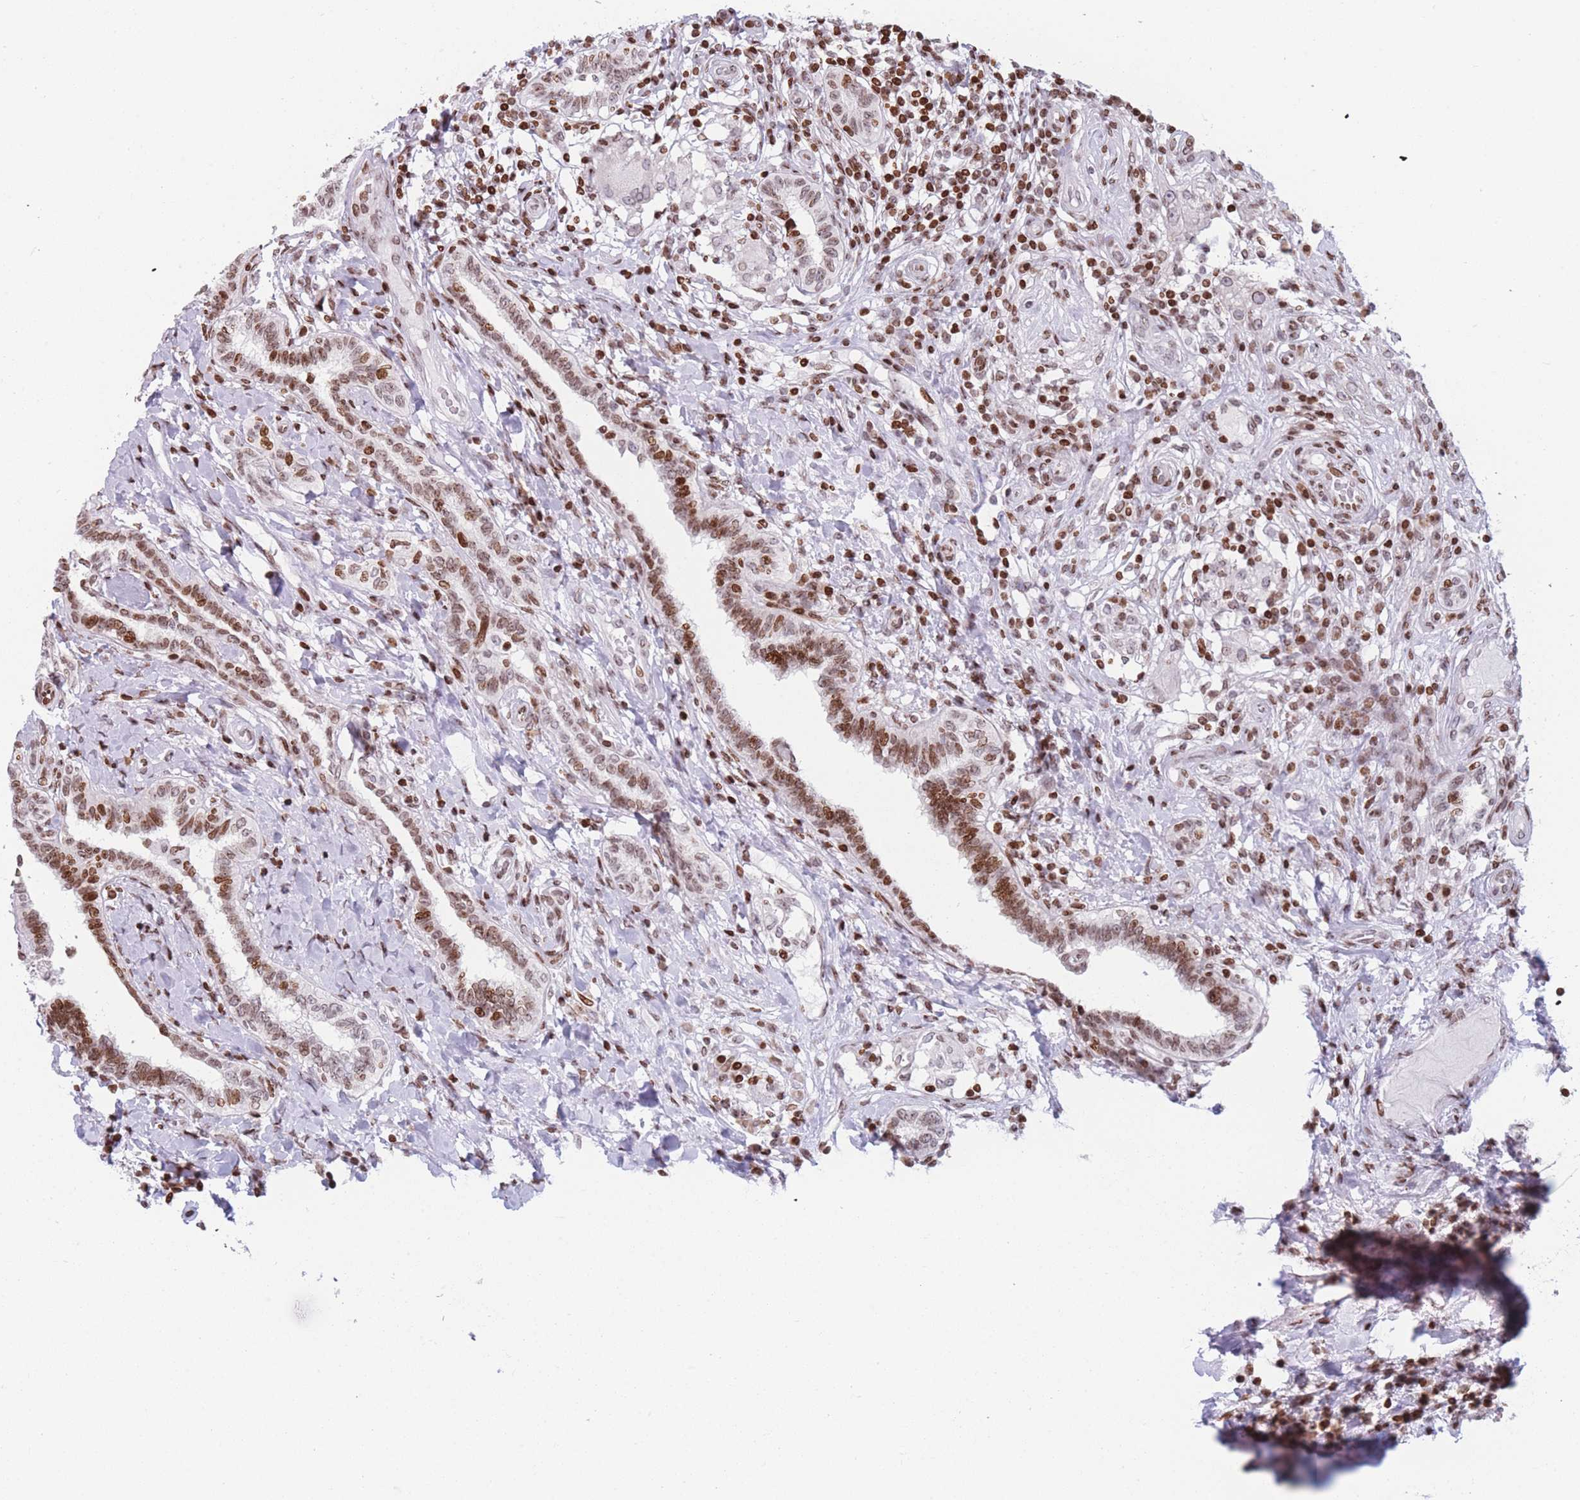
{"staining": {"intensity": "moderate", "quantity": ">75%", "location": "nuclear"}, "tissue": "testis cancer", "cell_type": "Tumor cells", "image_type": "cancer", "snomed": [{"axis": "morphology", "description": "Seminoma, NOS"}, {"axis": "topography", "description": "Testis"}], "caption": "Immunohistochemistry (IHC) histopathology image of neoplastic tissue: testis seminoma stained using immunohistochemistry exhibits medium levels of moderate protein expression localized specifically in the nuclear of tumor cells, appearing as a nuclear brown color.", "gene": "AK9", "patient": {"sex": "male", "age": 49}}